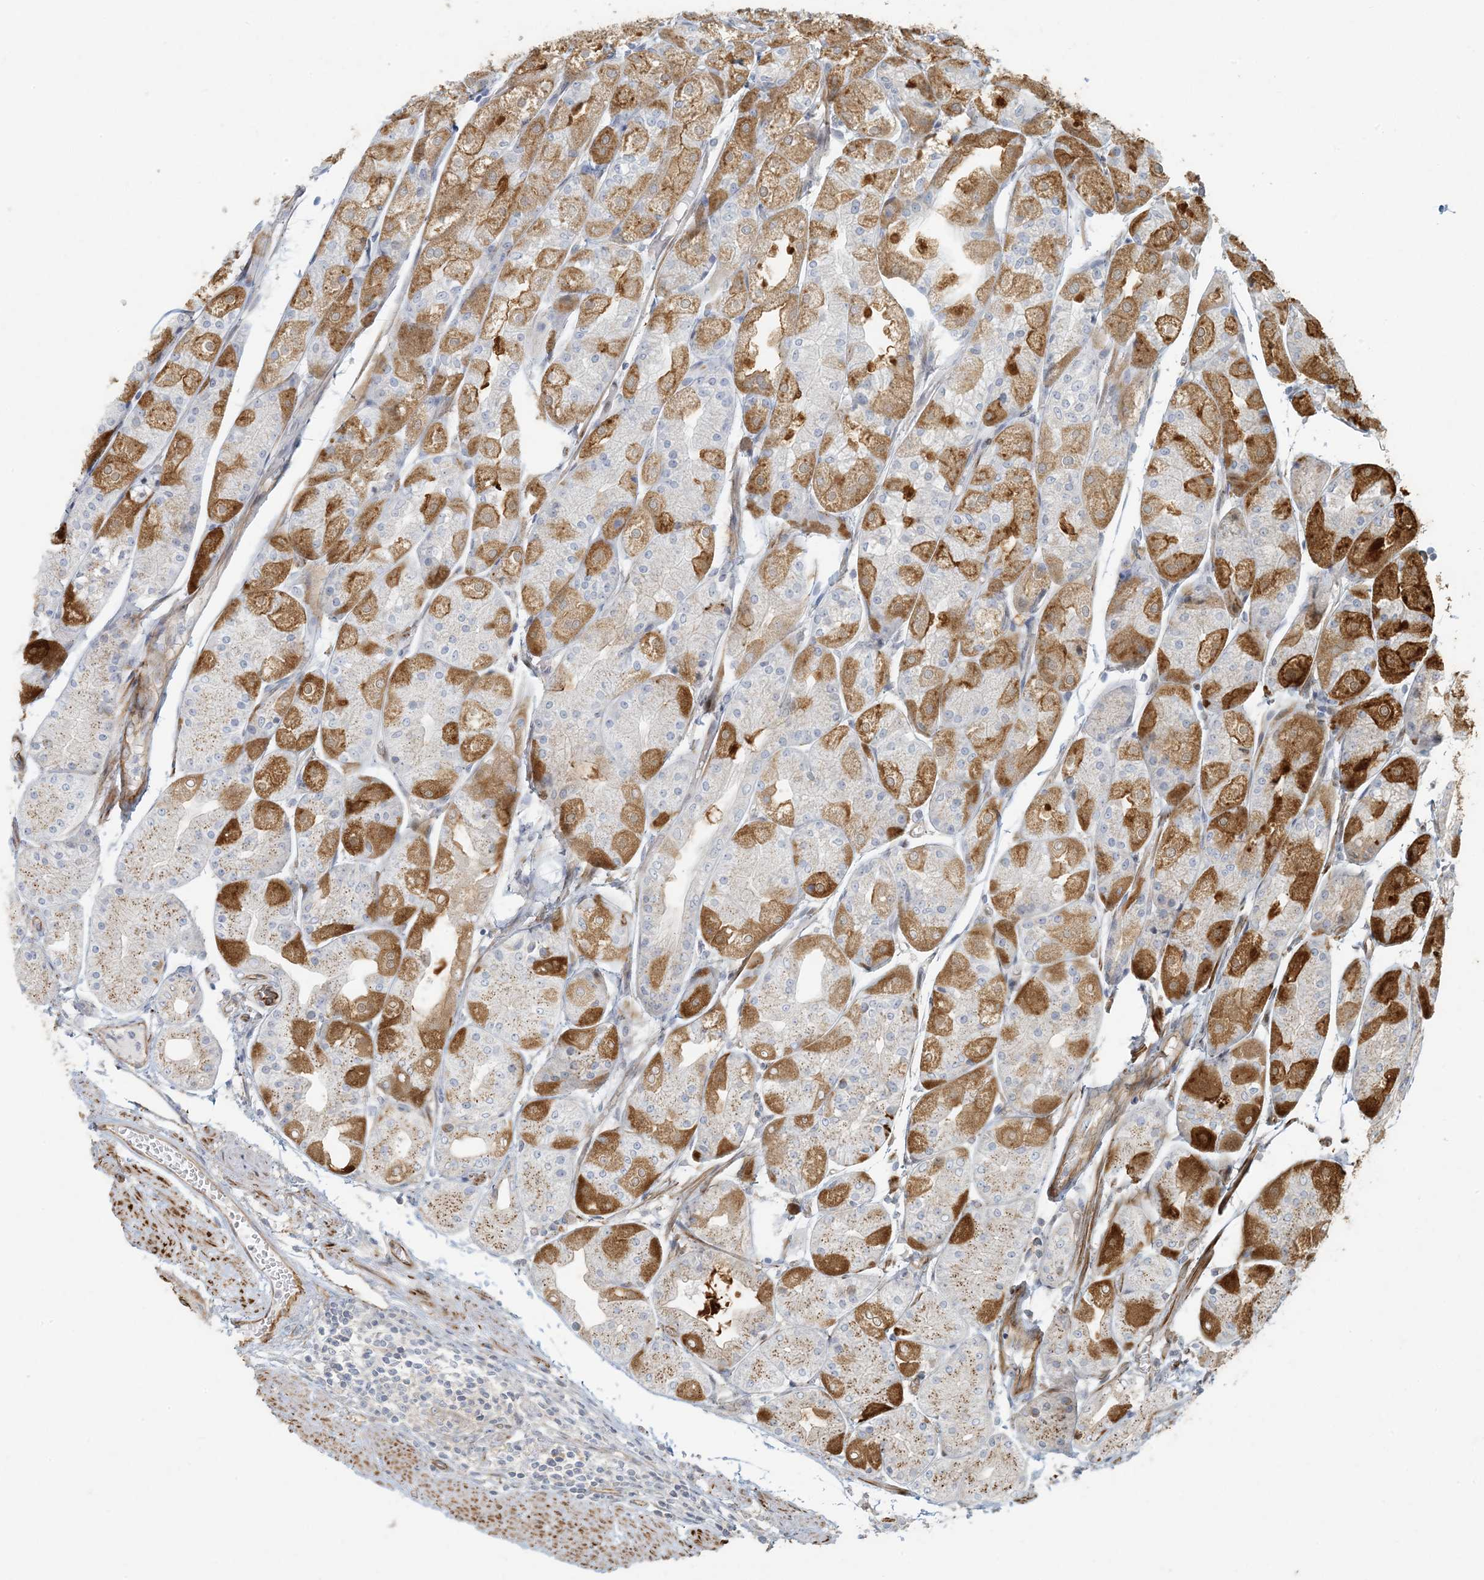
{"staining": {"intensity": "strong", "quantity": "25%-75%", "location": "cytoplasmic/membranous"}, "tissue": "stomach", "cell_type": "Glandular cells", "image_type": "normal", "snomed": [{"axis": "morphology", "description": "Normal tissue, NOS"}, {"axis": "topography", "description": "Stomach, upper"}], "caption": "Brown immunohistochemical staining in benign stomach exhibits strong cytoplasmic/membranous positivity in about 25%-75% of glandular cells. (DAB (3,3'-diaminobenzidine) IHC, brown staining for protein, blue staining for nuclei).", "gene": "BCORL1", "patient": {"sex": "male", "age": 72}}